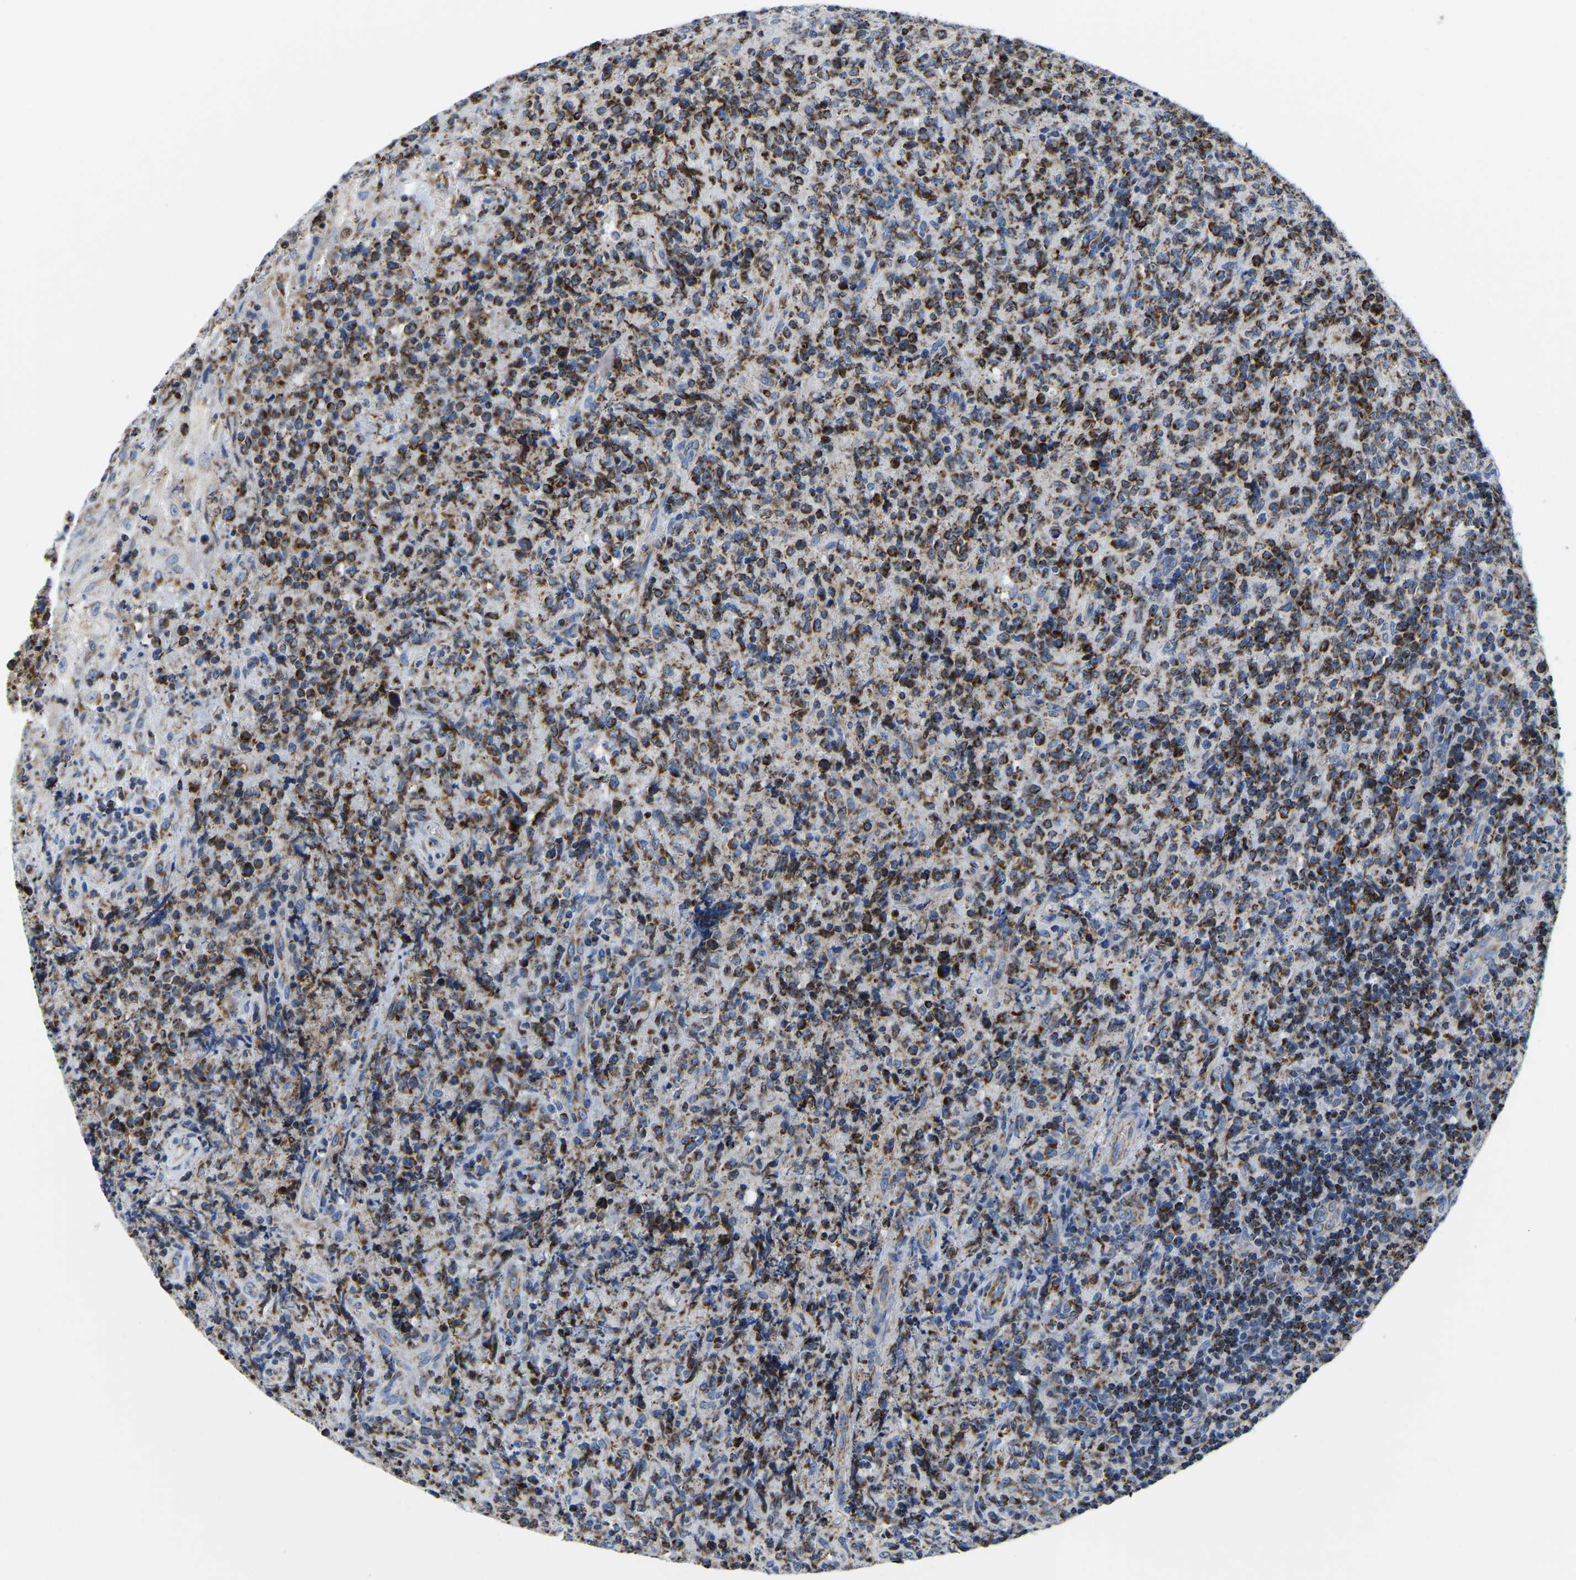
{"staining": {"intensity": "moderate", "quantity": "25%-75%", "location": "cytoplasmic/membranous"}, "tissue": "lymphoma", "cell_type": "Tumor cells", "image_type": "cancer", "snomed": [{"axis": "morphology", "description": "Malignant lymphoma, non-Hodgkin's type, High grade"}, {"axis": "topography", "description": "Tonsil"}], "caption": "A high-resolution histopathology image shows immunohistochemistry (IHC) staining of malignant lymphoma, non-Hodgkin's type (high-grade), which exhibits moderate cytoplasmic/membranous staining in about 25%-75% of tumor cells. Ihc stains the protein in brown and the nuclei are stained blue.", "gene": "SFXN1", "patient": {"sex": "female", "age": 36}}